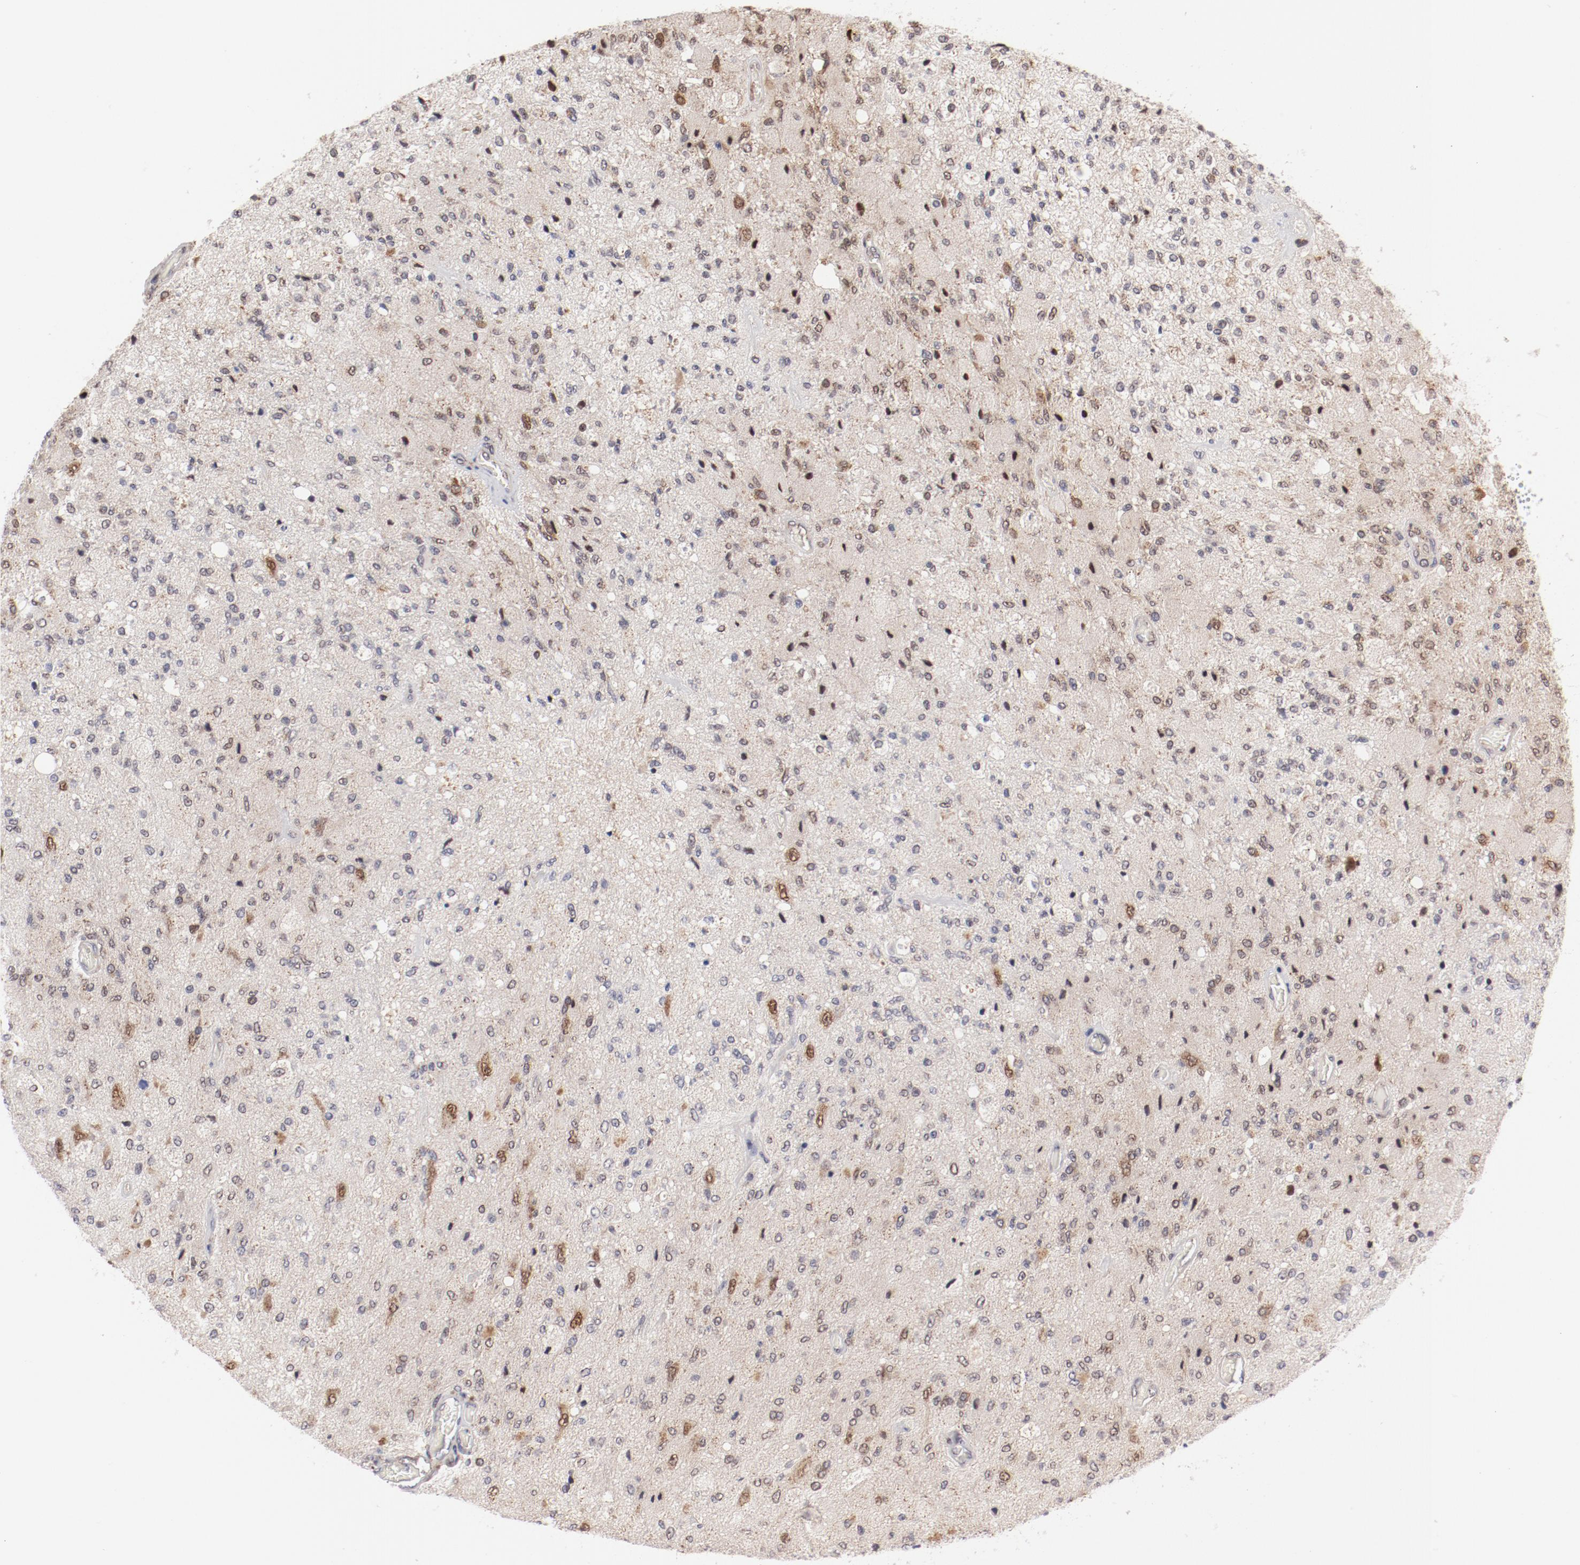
{"staining": {"intensity": "weak", "quantity": "<25%", "location": "nuclear"}, "tissue": "glioma", "cell_type": "Tumor cells", "image_type": "cancer", "snomed": [{"axis": "morphology", "description": "Normal tissue, NOS"}, {"axis": "morphology", "description": "Glioma, malignant, High grade"}, {"axis": "topography", "description": "Cerebral cortex"}], "caption": "Immunohistochemistry of human glioma demonstrates no staining in tumor cells.", "gene": "RPL12", "patient": {"sex": "male", "age": 77}}